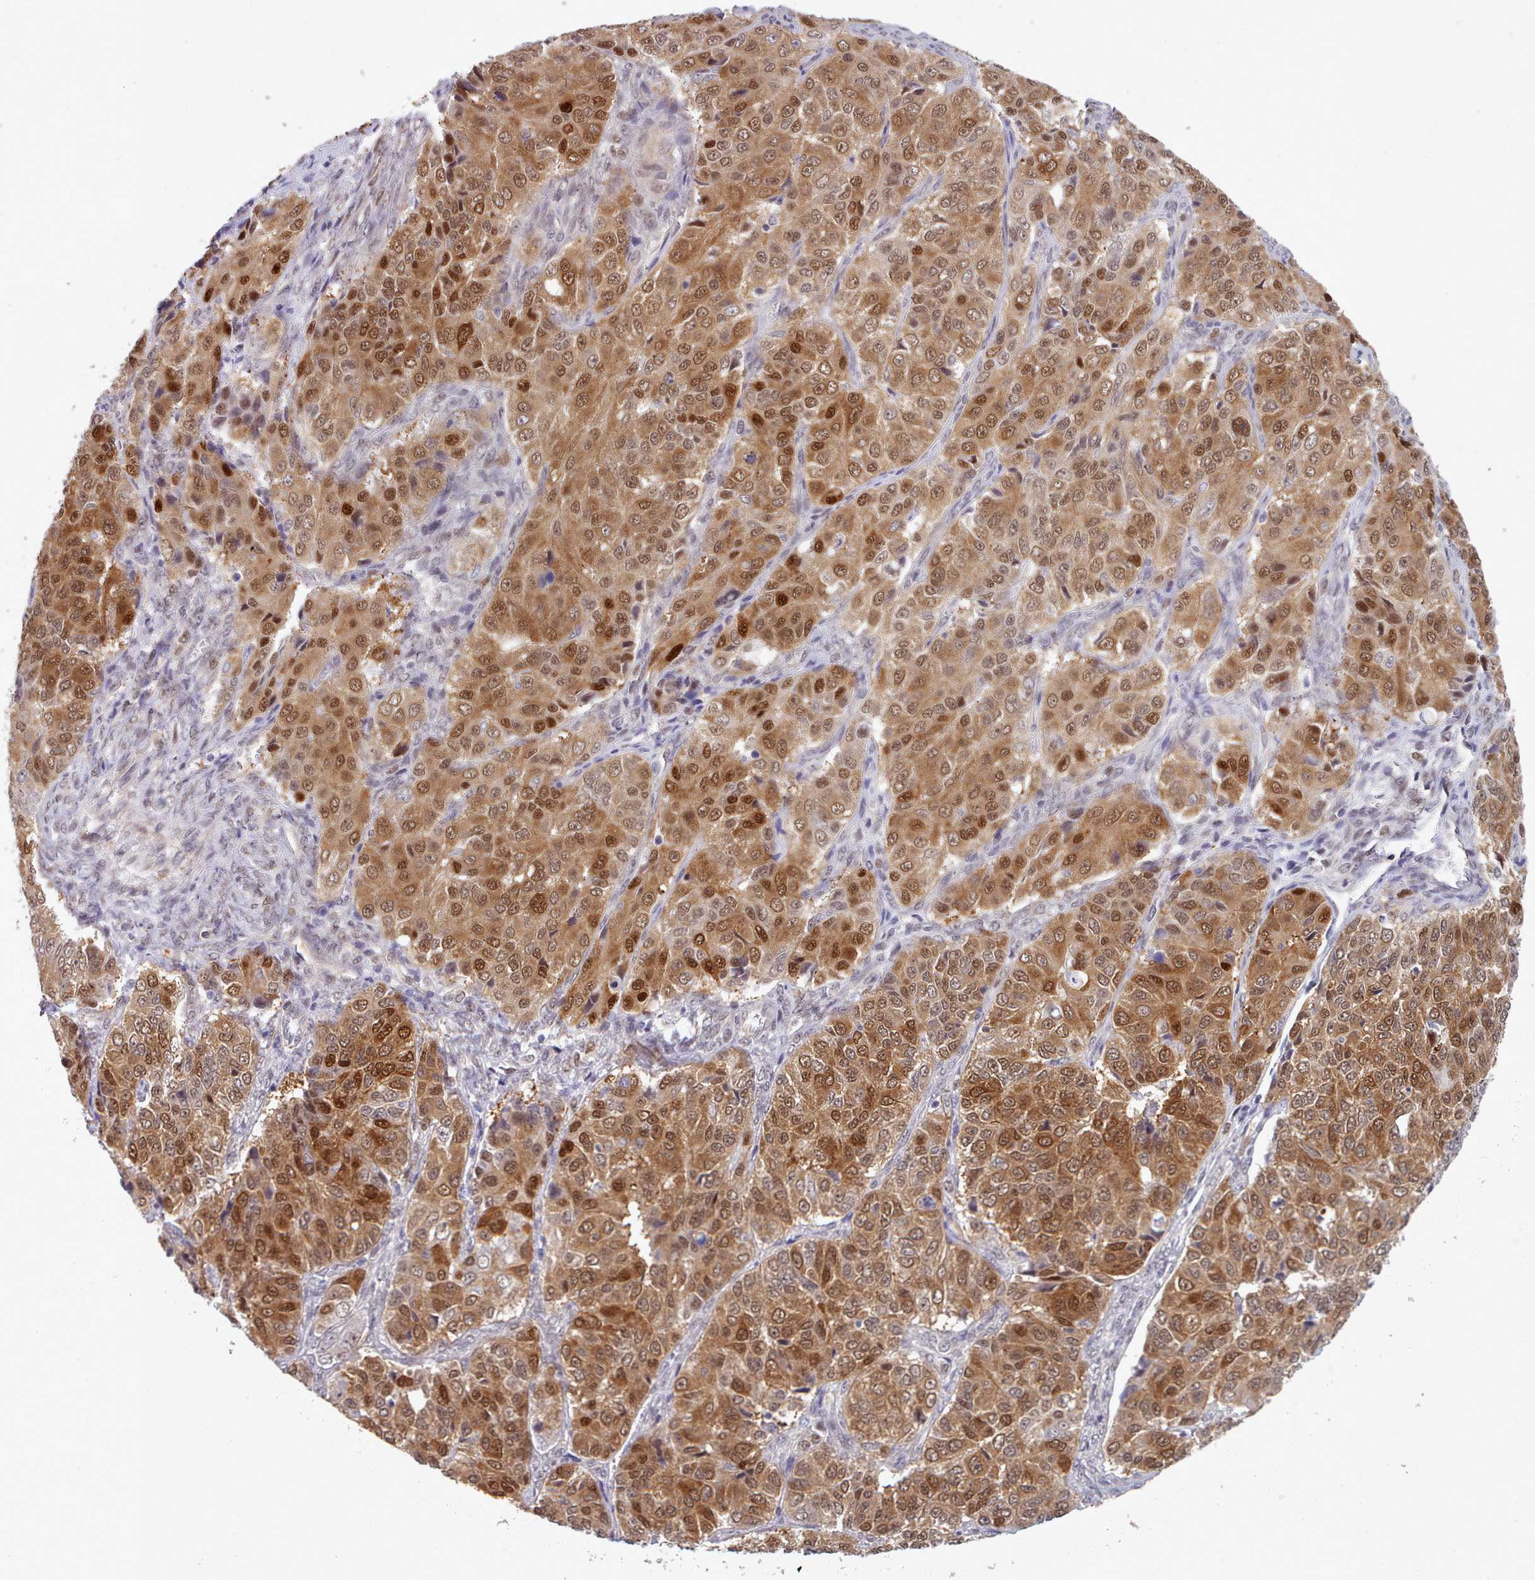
{"staining": {"intensity": "strong", "quantity": ">75%", "location": "cytoplasmic/membranous,nuclear"}, "tissue": "ovarian cancer", "cell_type": "Tumor cells", "image_type": "cancer", "snomed": [{"axis": "morphology", "description": "Carcinoma, endometroid"}, {"axis": "topography", "description": "Ovary"}], "caption": "IHC histopathology image of neoplastic tissue: ovarian cancer stained using IHC exhibits high levels of strong protein expression localized specifically in the cytoplasmic/membranous and nuclear of tumor cells, appearing as a cytoplasmic/membranous and nuclear brown color.", "gene": "CES3", "patient": {"sex": "female", "age": 51}}